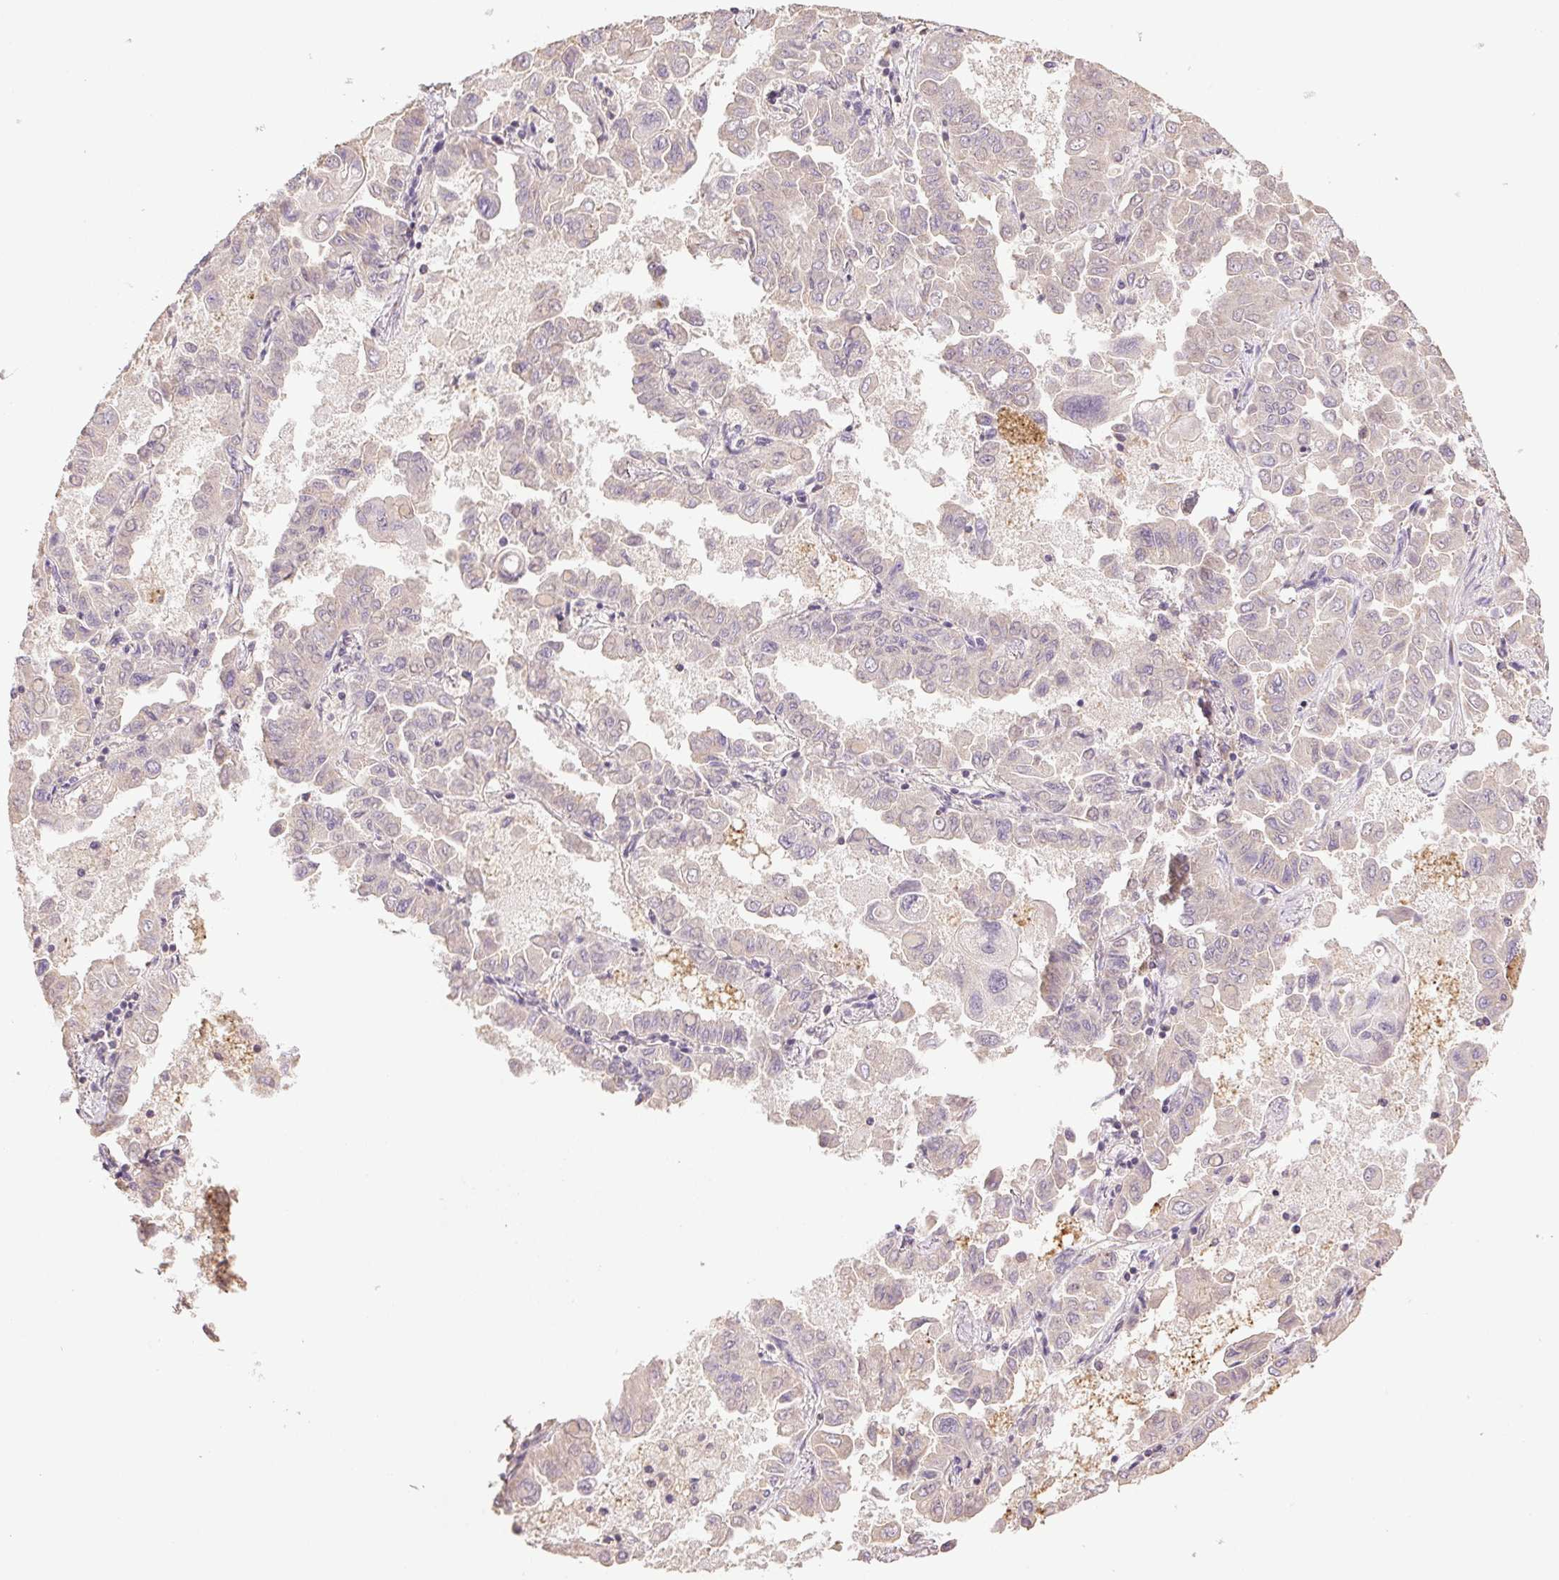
{"staining": {"intensity": "negative", "quantity": "none", "location": "none"}, "tissue": "lung cancer", "cell_type": "Tumor cells", "image_type": "cancer", "snomed": [{"axis": "morphology", "description": "Adenocarcinoma, NOS"}, {"axis": "topography", "description": "Lung"}], "caption": "Micrograph shows no protein positivity in tumor cells of lung adenocarcinoma tissue.", "gene": "TMEM253", "patient": {"sex": "male", "age": 64}}